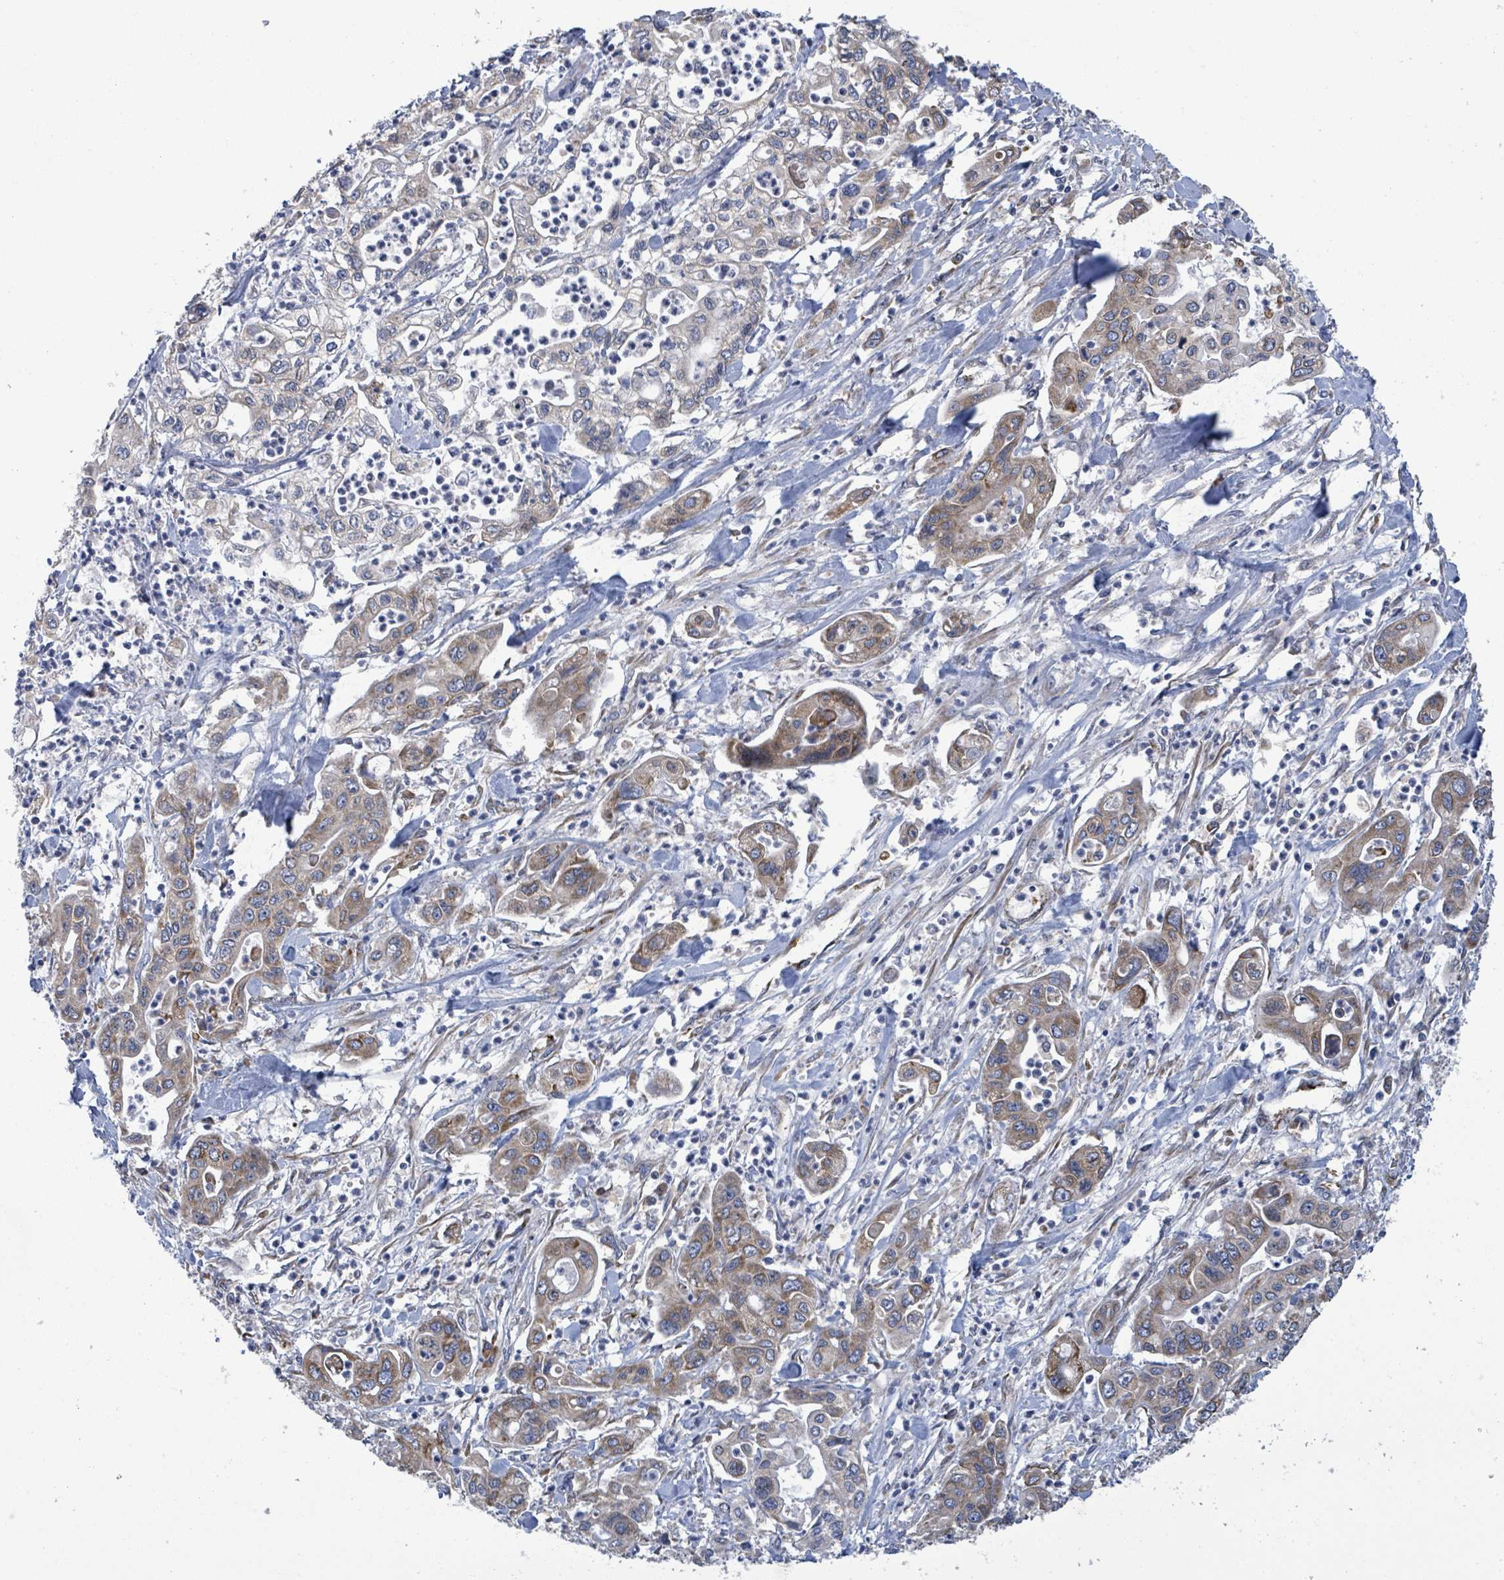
{"staining": {"intensity": "weak", "quantity": "25%-75%", "location": "cytoplasmic/membranous"}, "tissue": "pancreatic cancer", "cell_type": "Tumor cells", "image_type": "cancer", "snomed": [{"axis": "morphology", "description": "Adenocarcinoma, NOS"}, {"axis": "topography", "description": "Pancreas"}], "caption": "Protein staining of pancreatic cancer (adenocarcinoma) tissue exhibits weak cytoplasmic/membranous positivity in about 25%-75% of tumor cells. (IHC, brightfield microscopy, high magnification).", "gene": "NOMO1", "patient": {"sex": "male", "age": 62}}